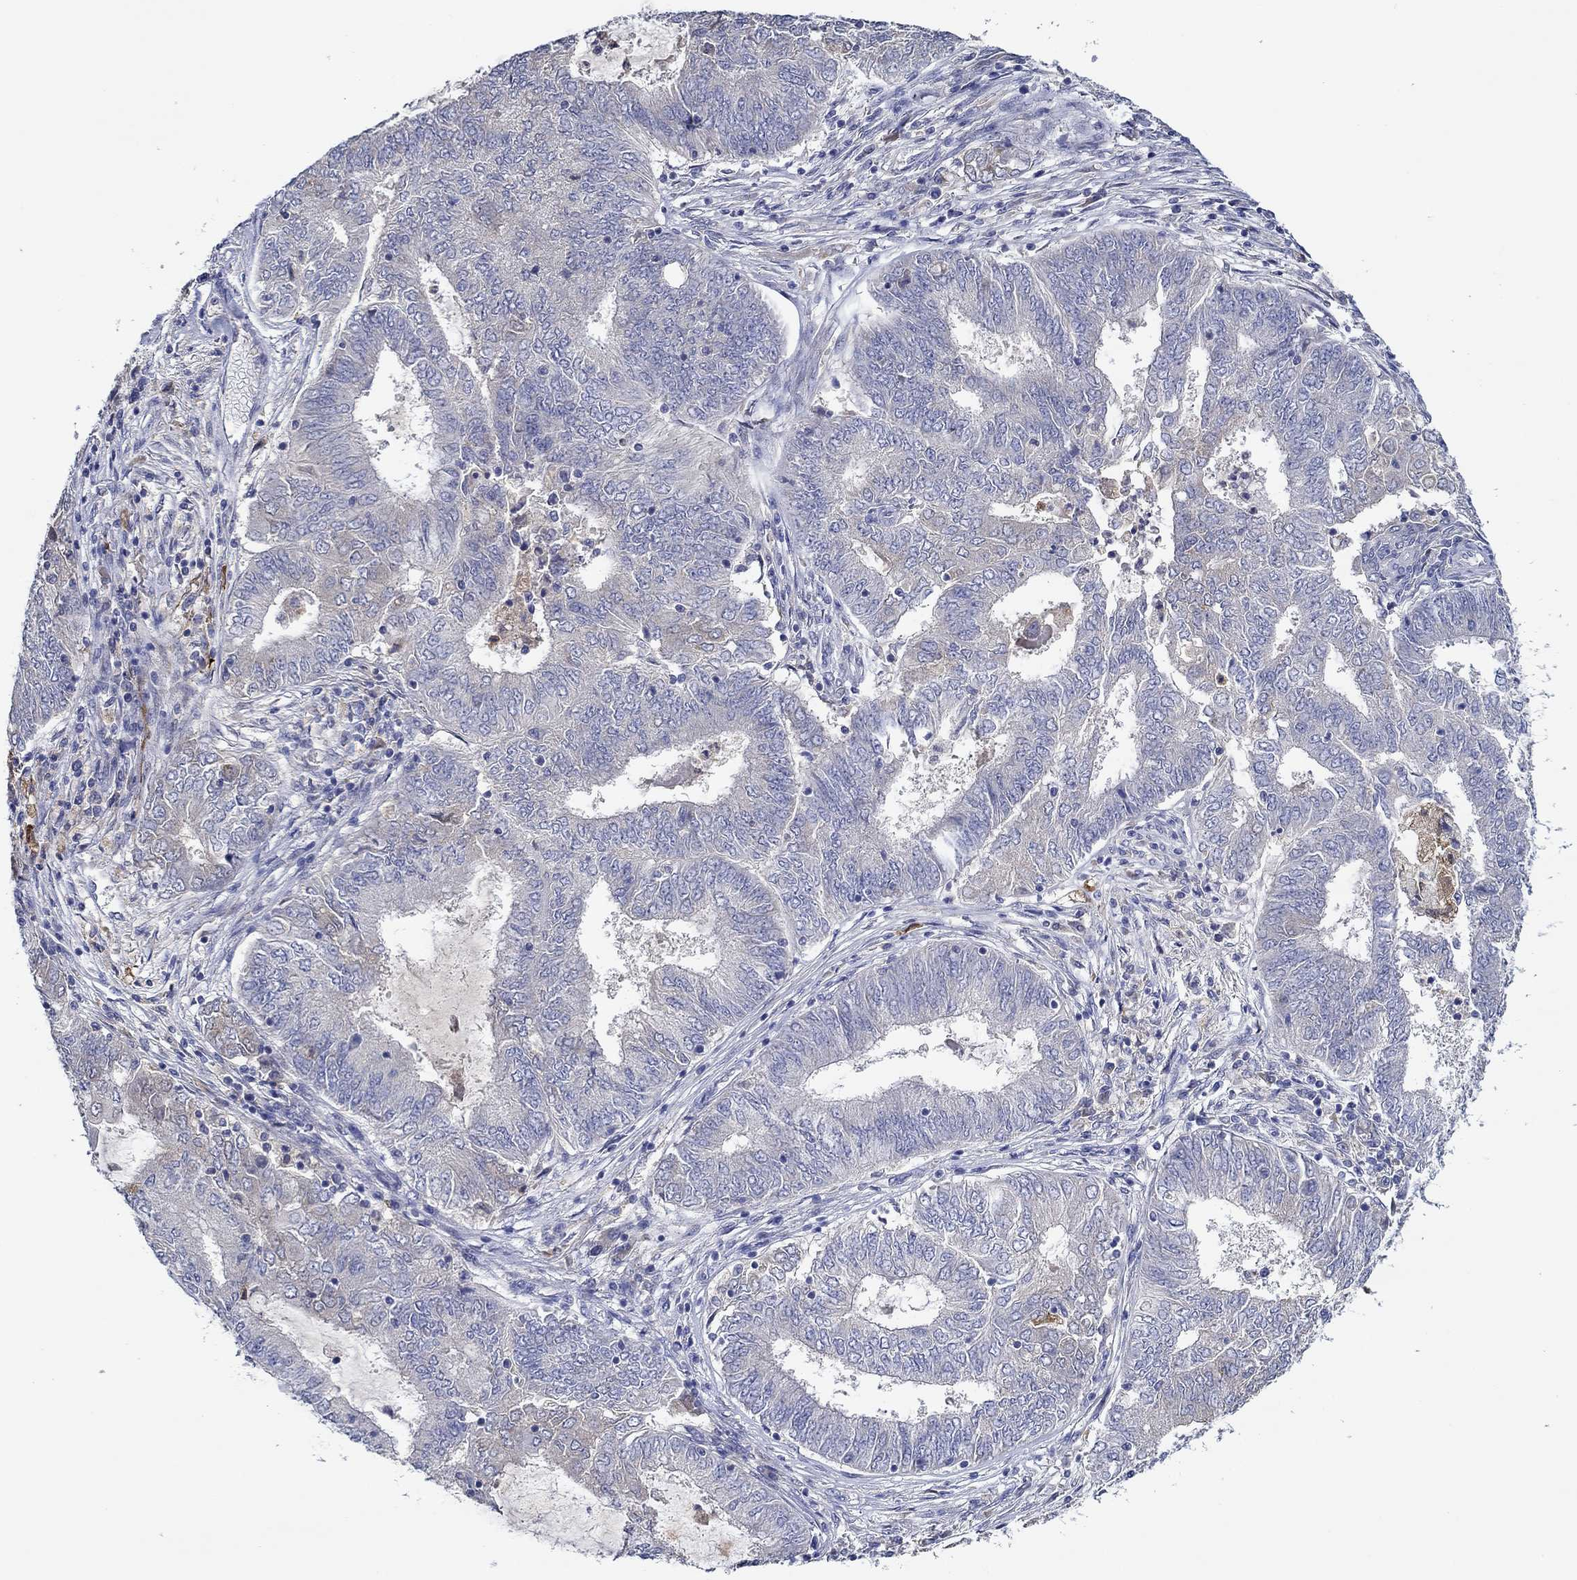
{"staining": {"intensity": "negative", "quantity": "none", "location": "none"}, "tissue": "endometrial cancer", "cell_type": "Tumor cells", "image_type": "cancer", "snomed": [{"axis": "morphology", "description": "Adenocarcinoma, NOS"}, {"axis": "topography", "description": "Endometrium"}], "caption": "Immunohistochemical staining of human endometrial cancer (adenocarcinoma) exhibits no significant expression in tumor cells.", "gene": "CHIT1", "patient": {"sex": "female", "age": 62}}